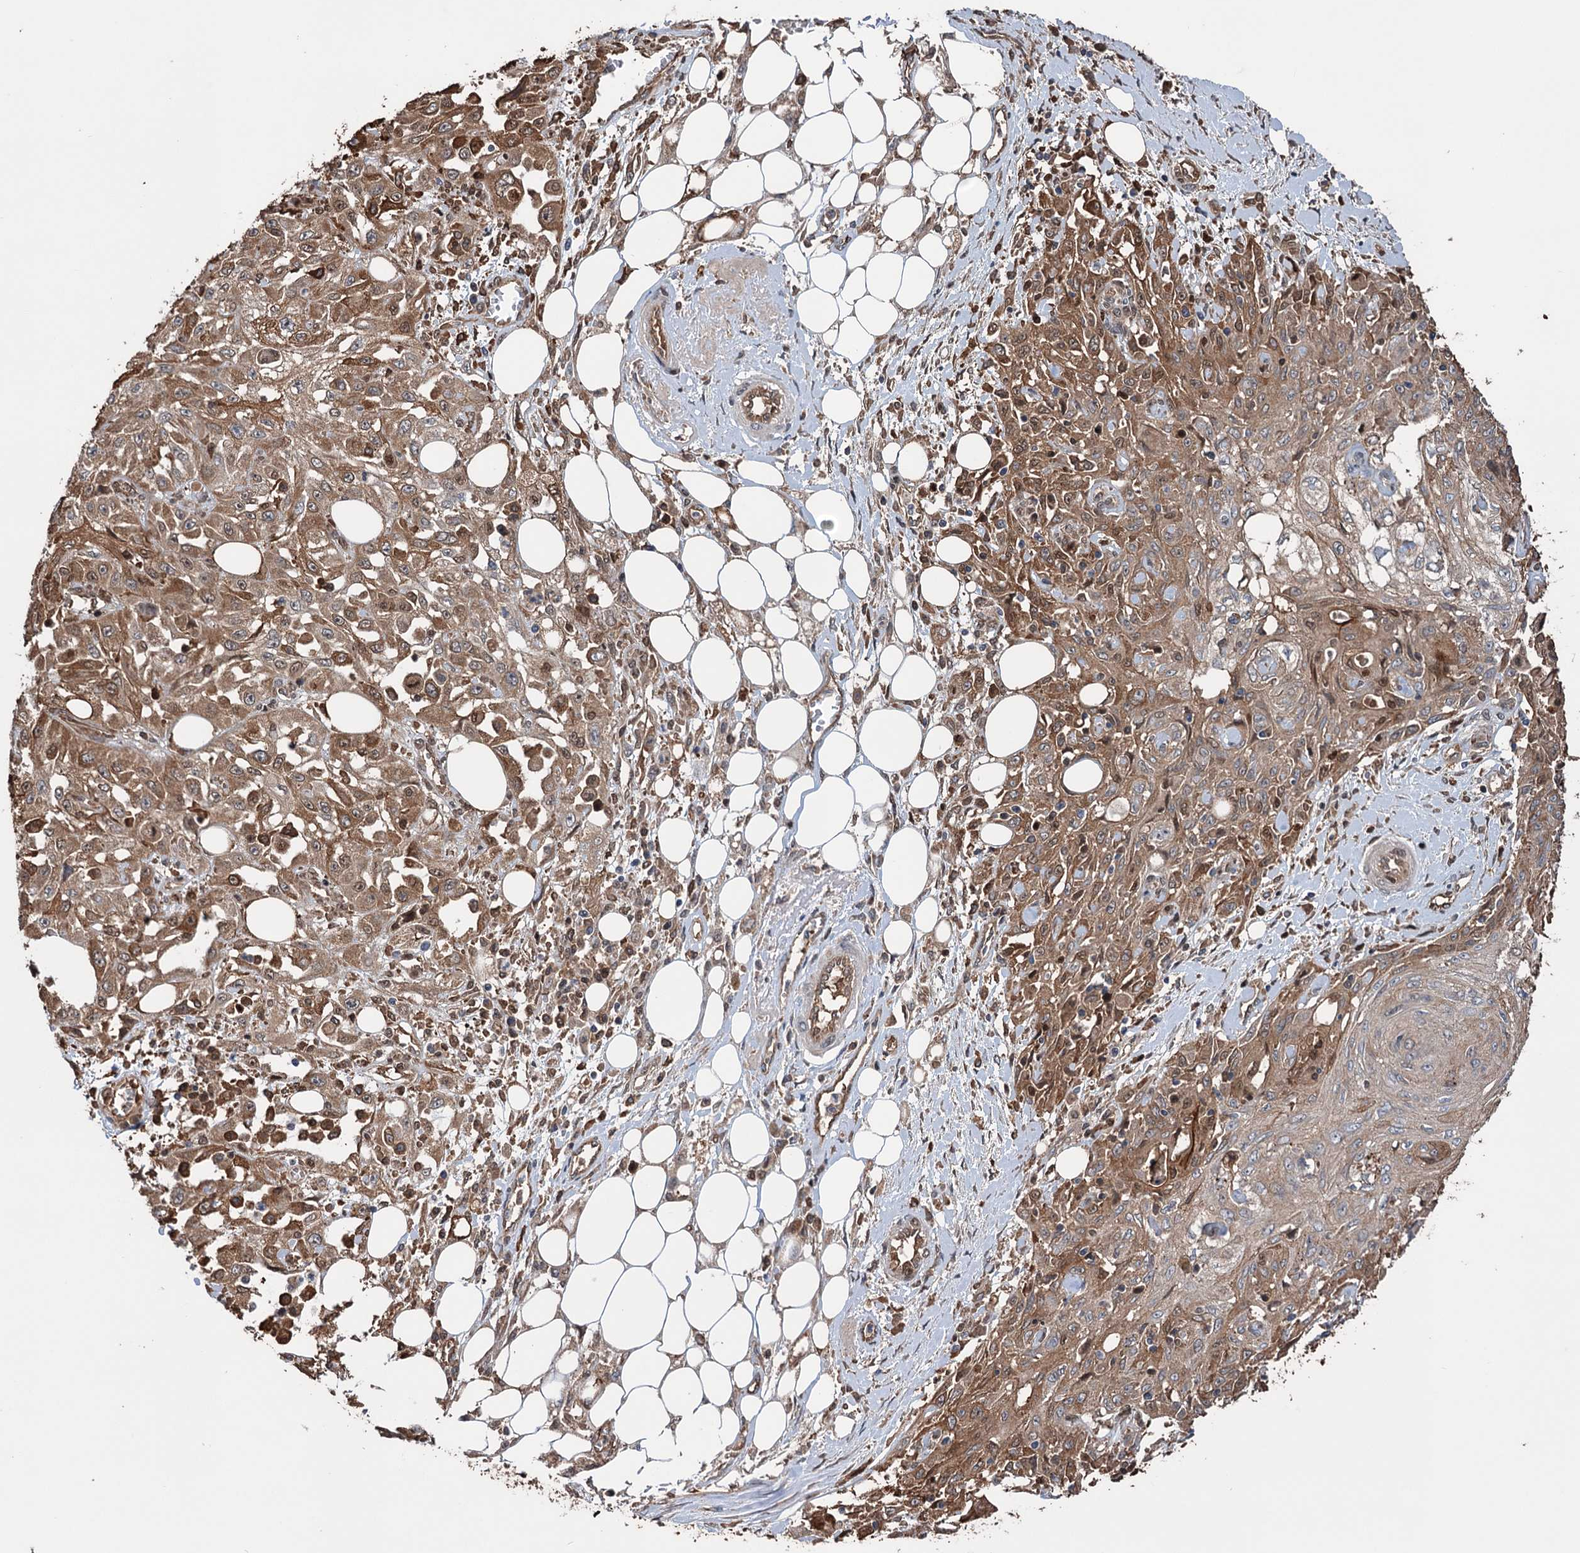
{"staining": {"intensity": "moderate", "quantity": ">75%", "location": "cytoplasmic/membranous"}, "tissue": "skin cancer", "cell_type": "Tumor cells", "image_type": "cancer", "snomed": [{"axis": "morphology", "description": "Squamous cell carcinoma, NOS"}, {"axis": "morphology", "description": "Squamous cell carcinoma, metastatic, NOS"}, {"axis": "topography", "description": "Skin"}, {"axis": "topography", "description": "Lymph node"}], "caption": "Immunohistochemistry (IHC) (DAB (3,3'-diaminobenzidine)) staining of human skin cancer (metastatic squamous cell carcinoma) shows moderate cytoplasmic/membranous protein staining in about >75% of tumor cells. (brown staining indicates protein expression, while blue staining denotes nuclei).", "gene": "NCAPD2", "patient": {"sex": "male", "age": 75}}